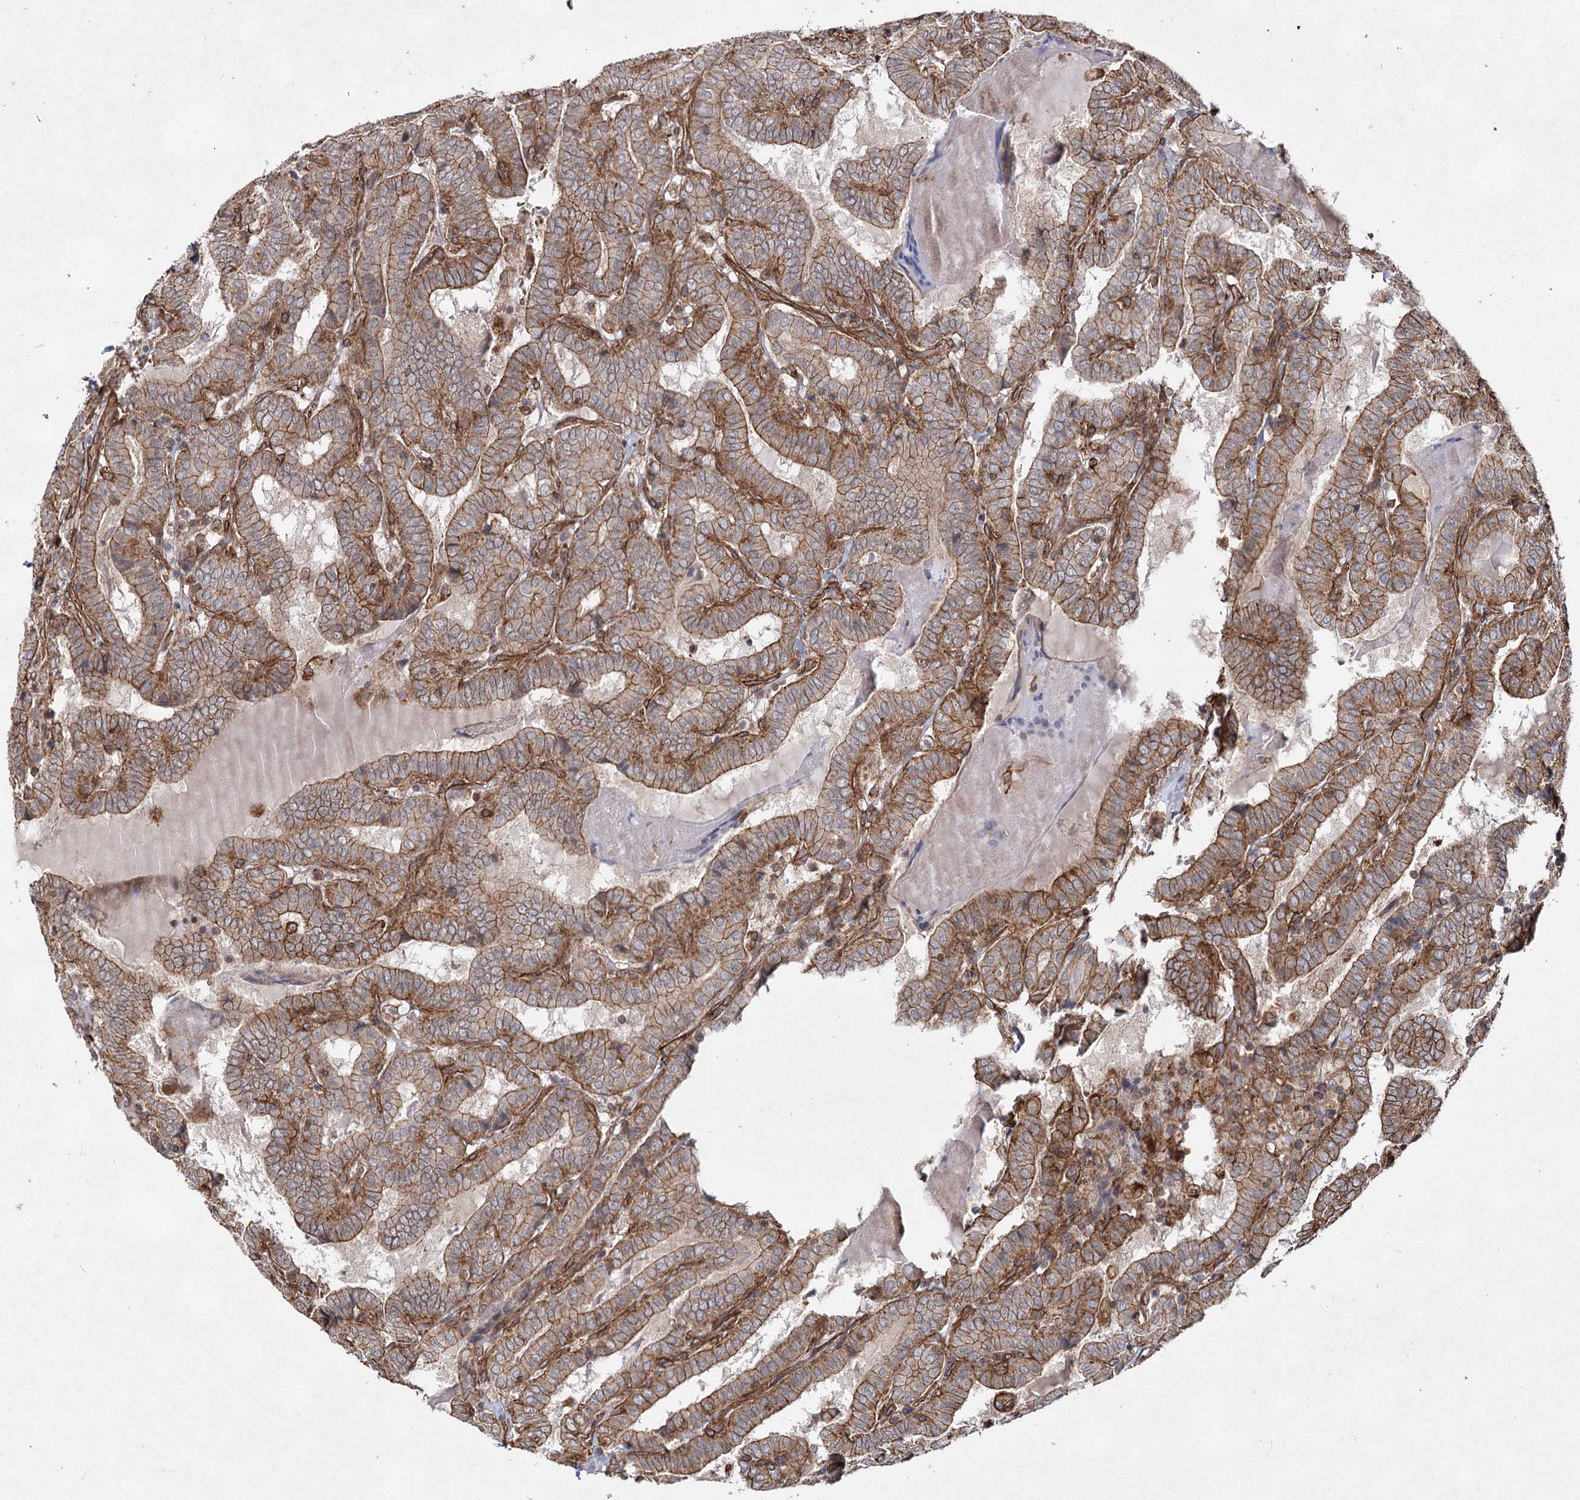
{"staining": {"intensity": "strong", "quantity": ">75%", "location": "cytoplasmic/membranous"}, "tissue": "thyroid cancer", "cell_type": "Tumor cells", "image_type": "cancer", "snomed": [{"axis": "morphology", "description": "Papillary adenocarcinoma, NOS"}, {"axis": "topography", "description": "Thyroid gland"}], "caption": "DAB immunohistochemical staining of human thyroid cancer (papillary adenocarcinoma) shows strong cytoplasmic/membranous protein staining in about >75% of tumor cells. Using DAB (3,3'-diaminobenzidine) (brown) and hematoxylin (blue) stains, captured at high magnification using brightfield microscopy.", "gene": "IQSEC1", "patient": {"sex": "female", "age": 72}}